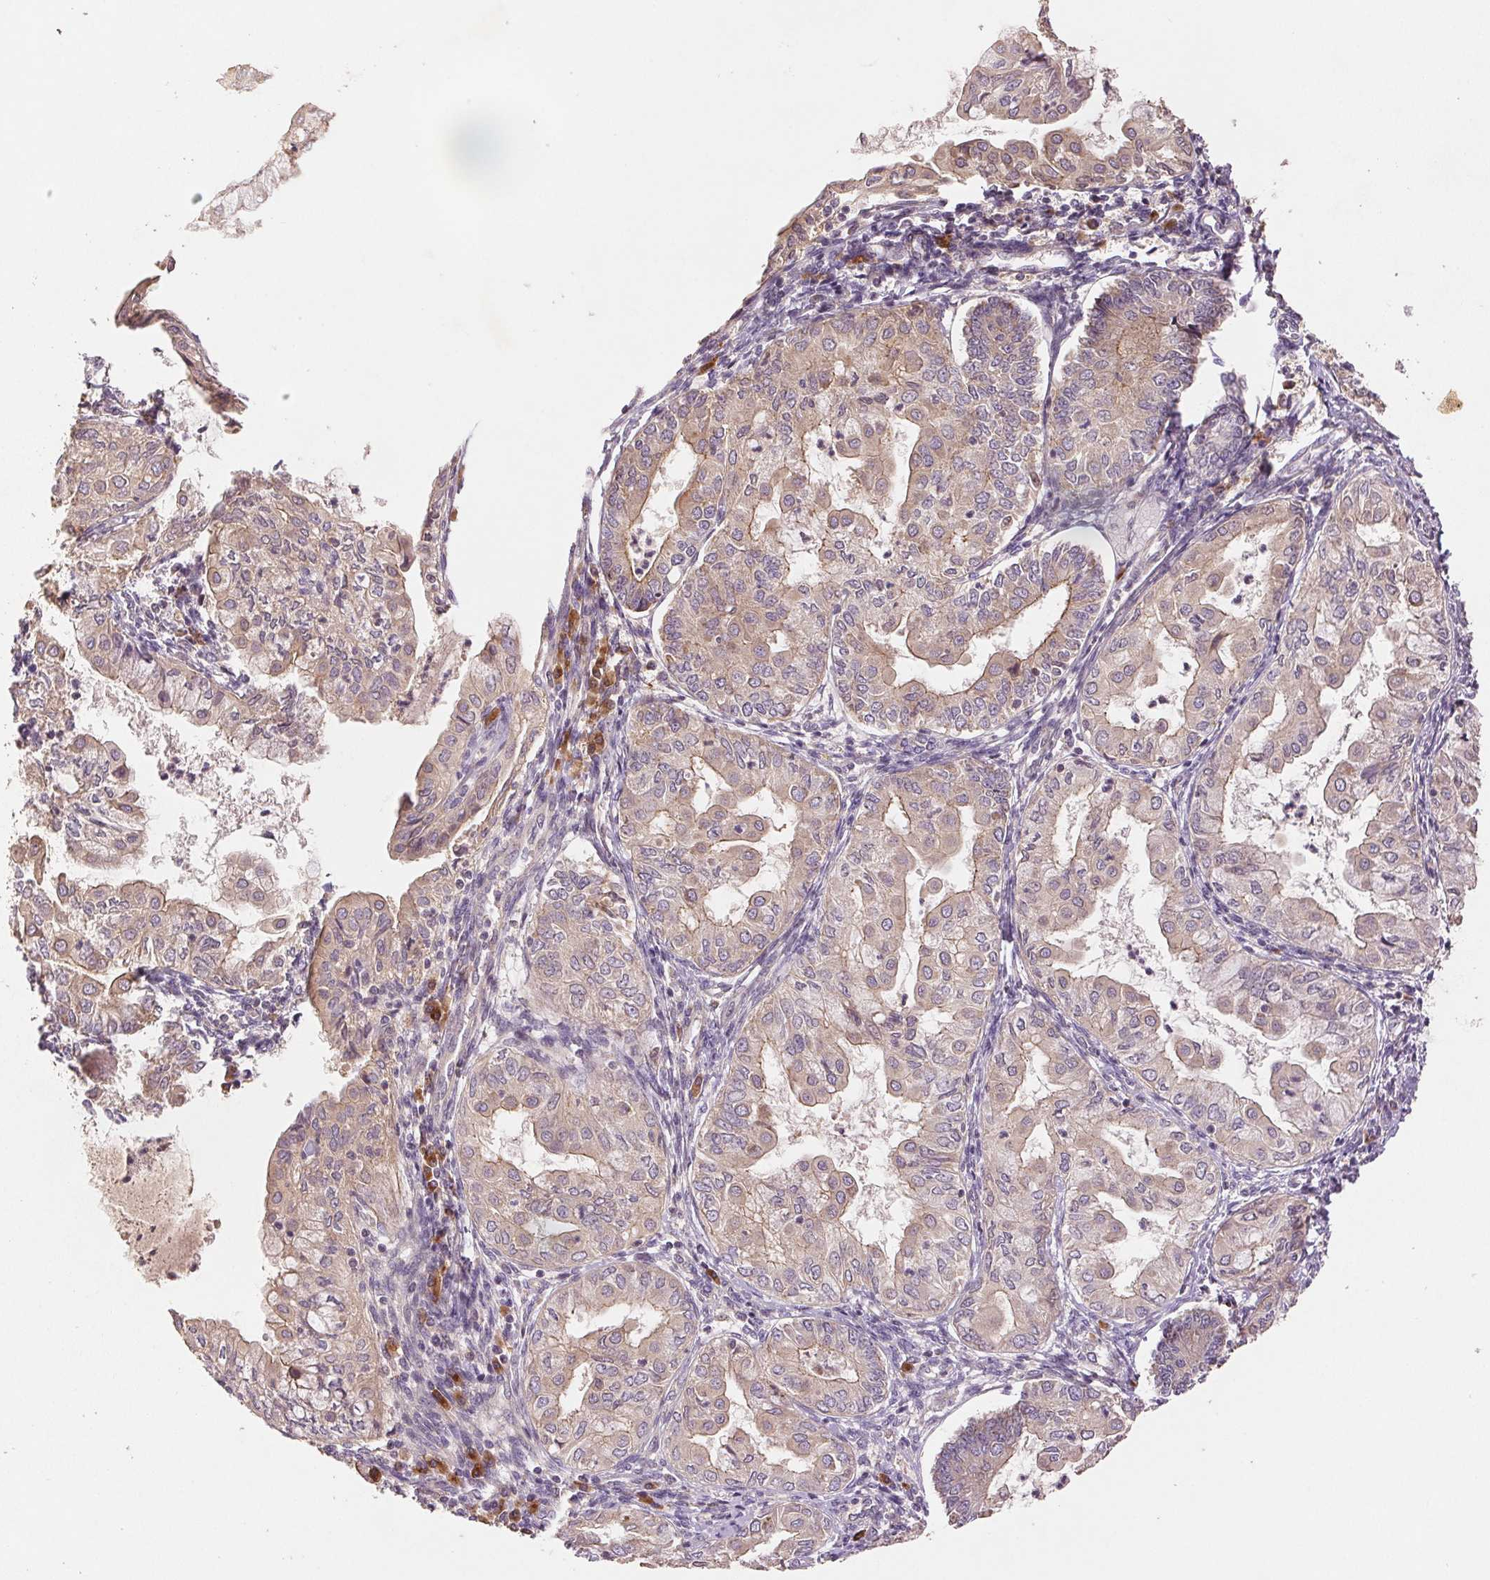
{"staining": {"intensity": "weak", "quantity": "<25%", "location": "cytoplasmic/membranous"}, "tissue": "endometrial cancer", "cell_type": "Tumor cells", "image_type": "cancer", "snomed": [{"axis": "morphology", "description": "Adenocarcinoma, NOS"}, {"axis": "topography", "description": "Endometrium"}], "caption": "Immunohistochemistry micrograph of endometrial cancer stained for a protein (brown), which demonstrates no positivity in tumor cells. Nuclei are stained in blue.", "gene": "YIF1B", "patient": {"sex": "female", "age": 68}}